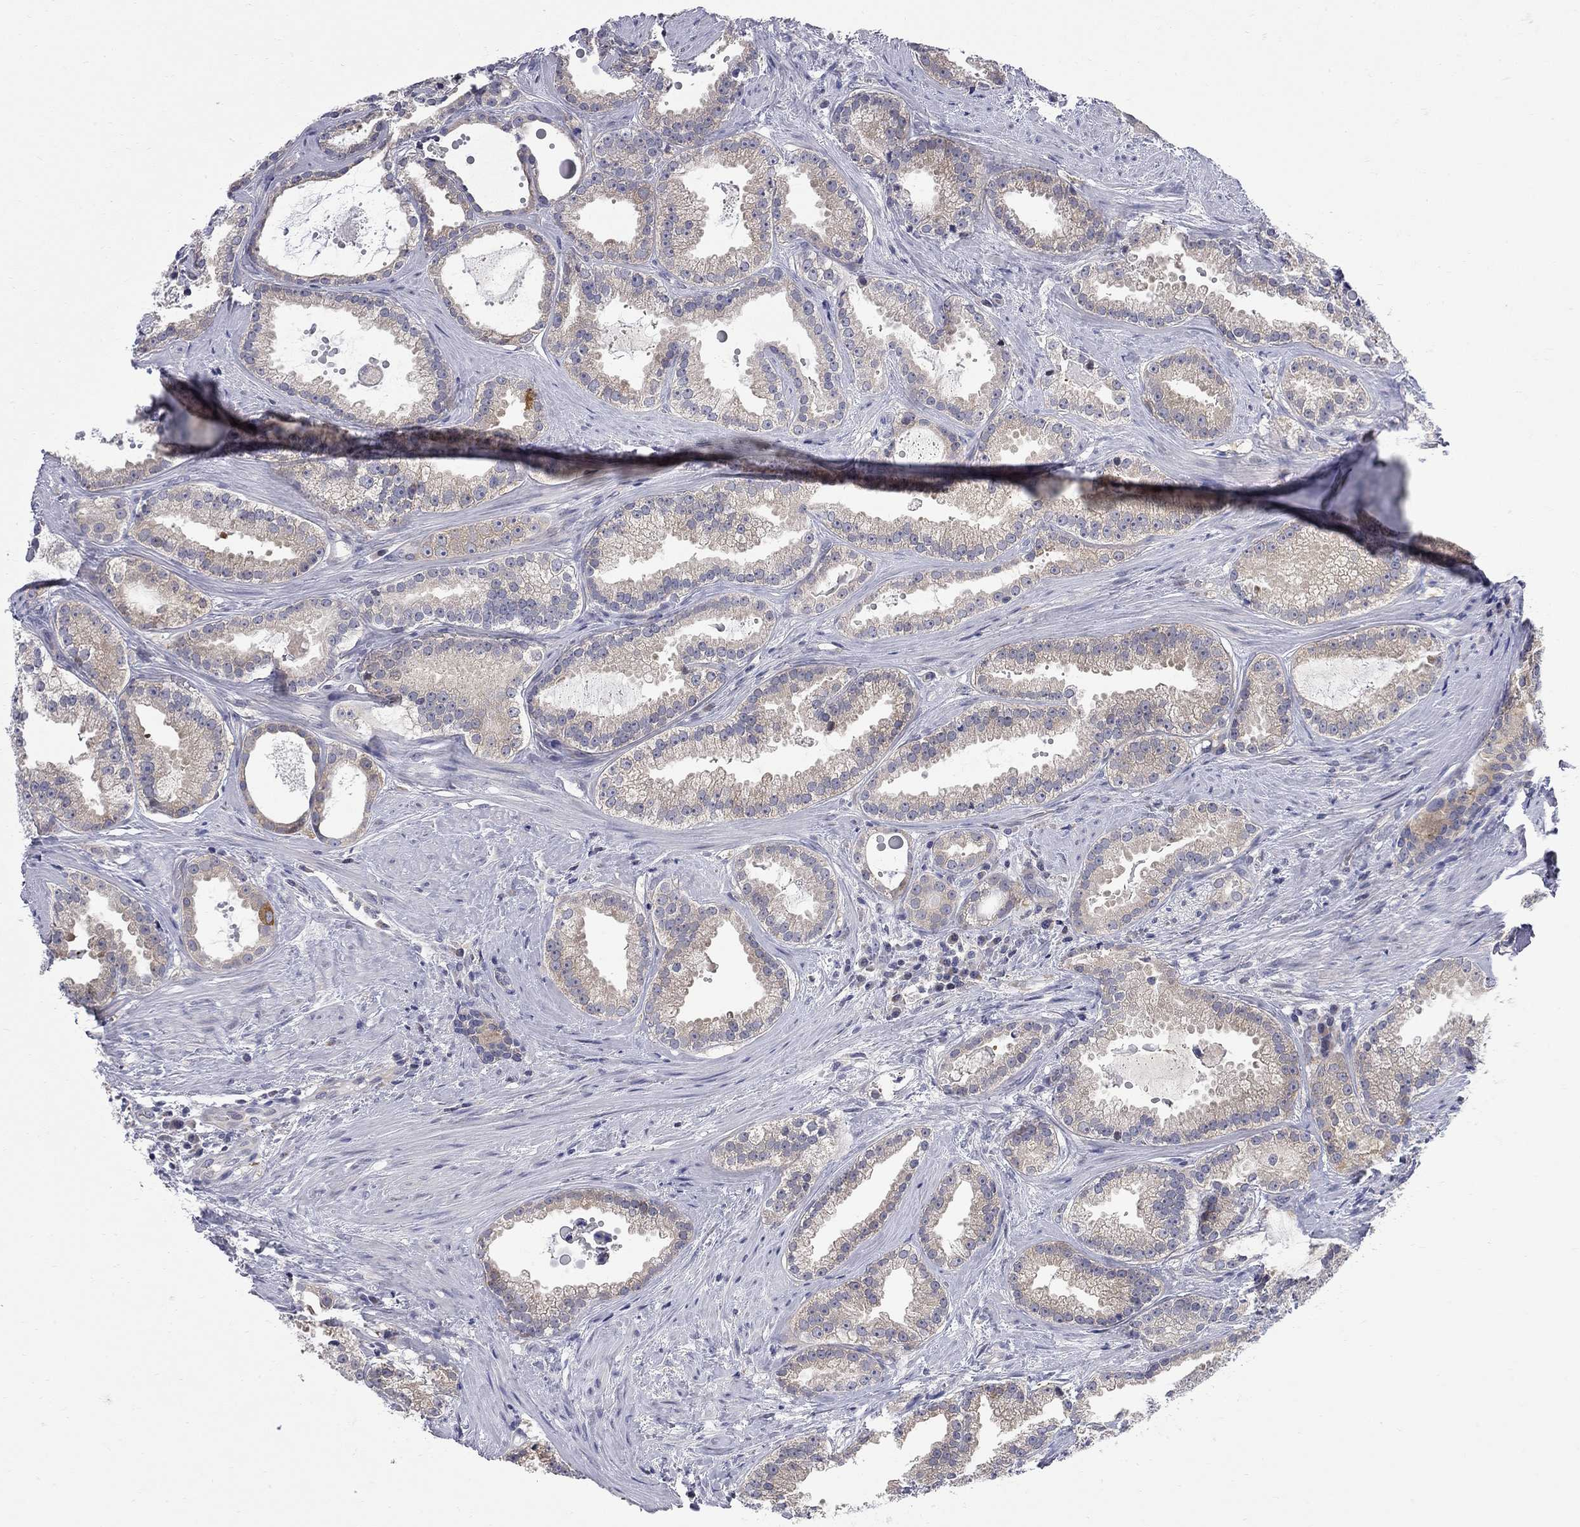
{"staining": {"intensity": "negative", "quantity": "none", "location": "none"}, "tissue": "prostate cancer", "cell_type": "Tumor cells", "image_type": "cancer", "snomed": [{"axis": "morphology", "description": "Adenocarcinoma, NOS"}, {"axis": "morphology", "description": "Adenocarcinoma, High grade"}, {"axis": "topography", "description": "Prostate"}], "caption": "Protein analysis of prostate adenocarcinoma shows no significant expression in tumor cells. The staining is performed using DAB brown chromogen with nuclei counter-stained in using hematoxylin.", "gene": "GALNT8", "patient": {"sex": "male", "age": 64}}